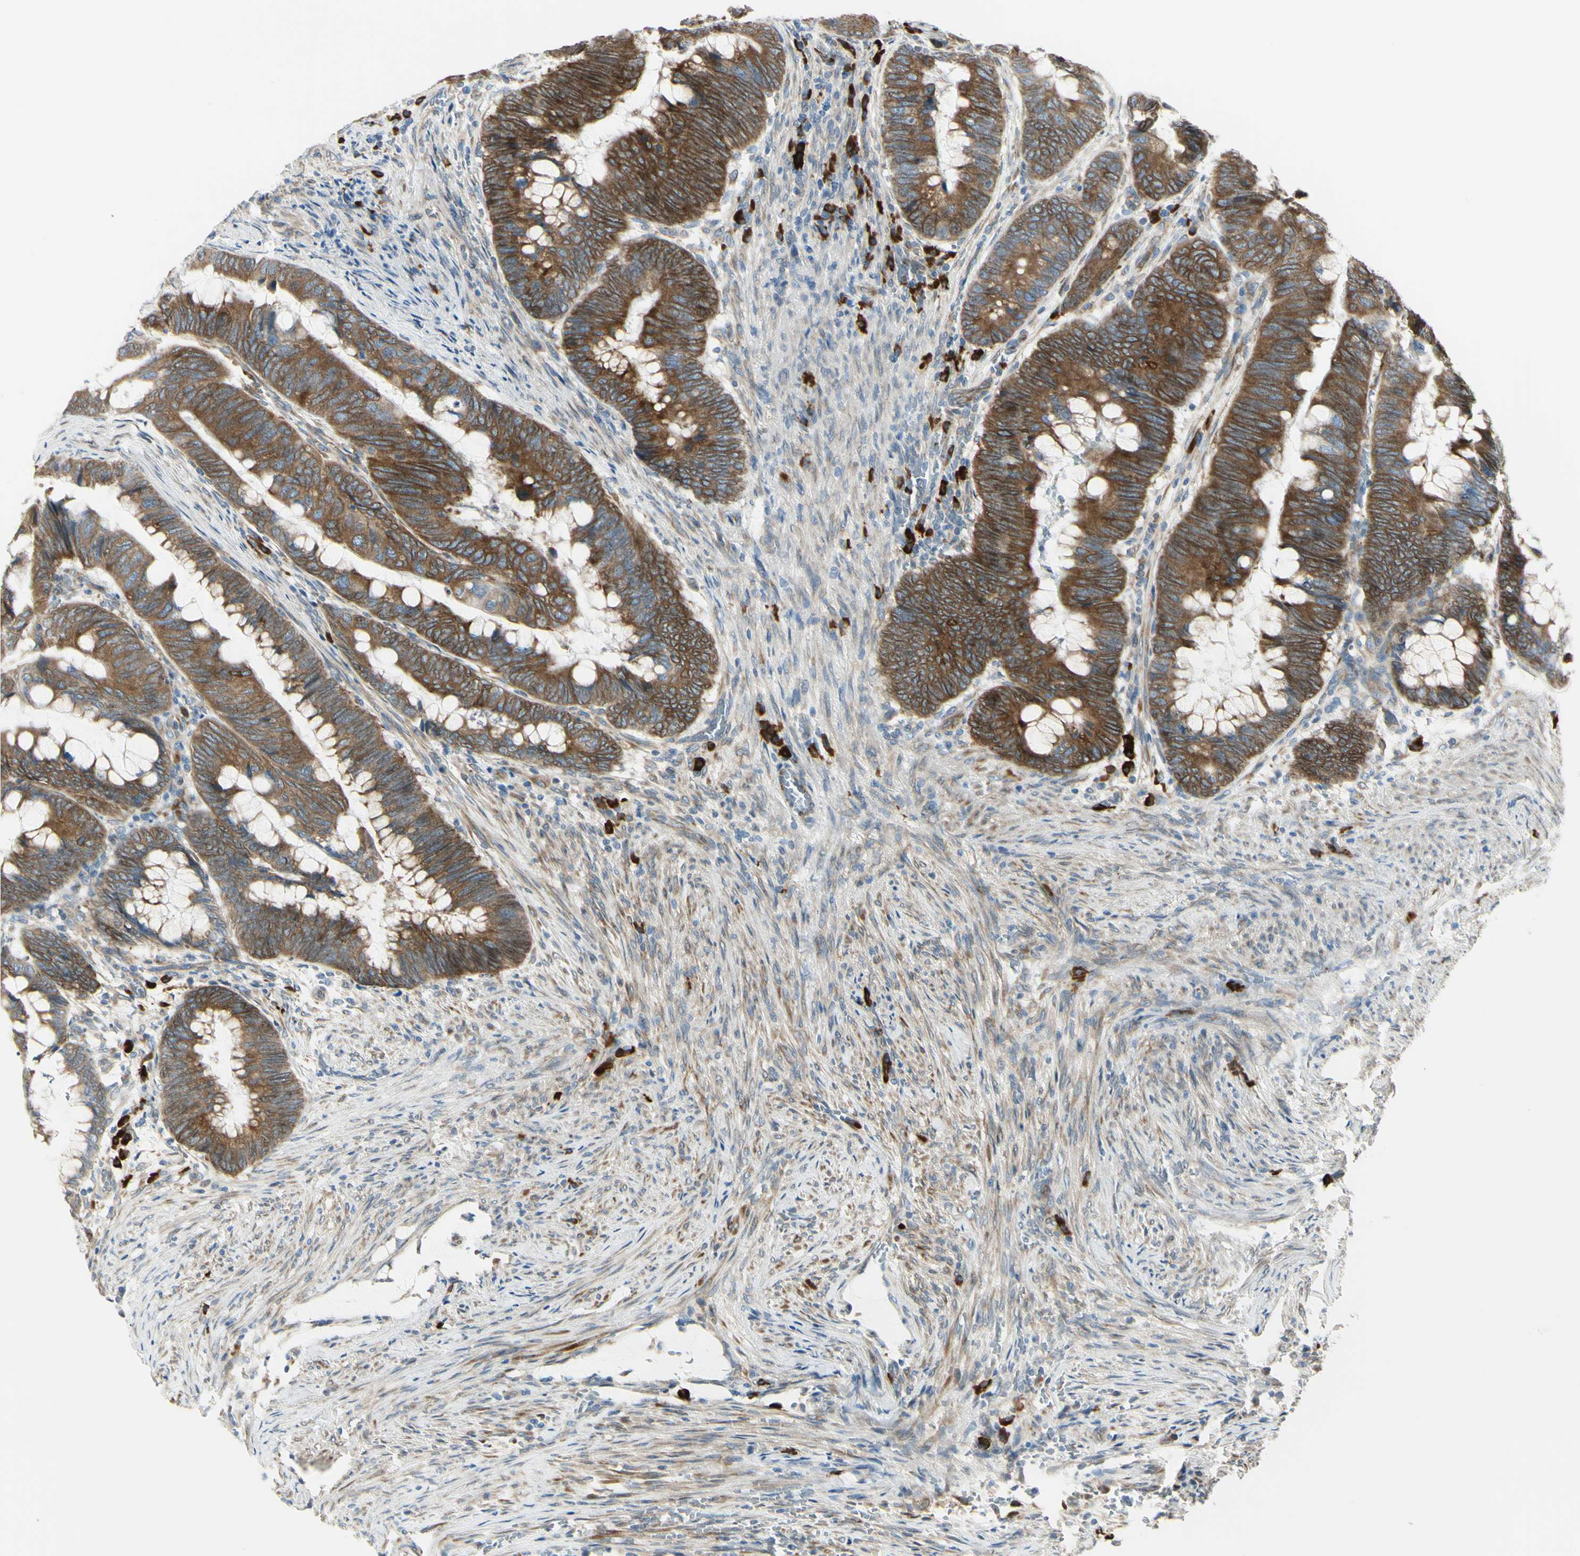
{"staining": {"intensity": "strong", "quantity": ">75%", "location": "cytoplasmic/membranous"}, "tissue": "colorectal cancer", "cell_type": "Tumor cells", "image_type": "cancer", "snomed": [{"axis": "morphology", "description": "Normal tissue, NOS"}, {"axis": "morphology", "description": "Adenocarcinoma, NOS"}, {"axis": "topography", "description": "Rectum"}, {"axis": "topography", "description": "Peripheral nerve tissue"}], "caption": "There is high levels of strong cytoplasmic/membranous expression in tumor cells of colorectal adenocarcinoma, as demonstrated by immunohistochemical staining (brown color).", "gene": "SELENOS", "patient": {"sex": "male", "age": 92}}